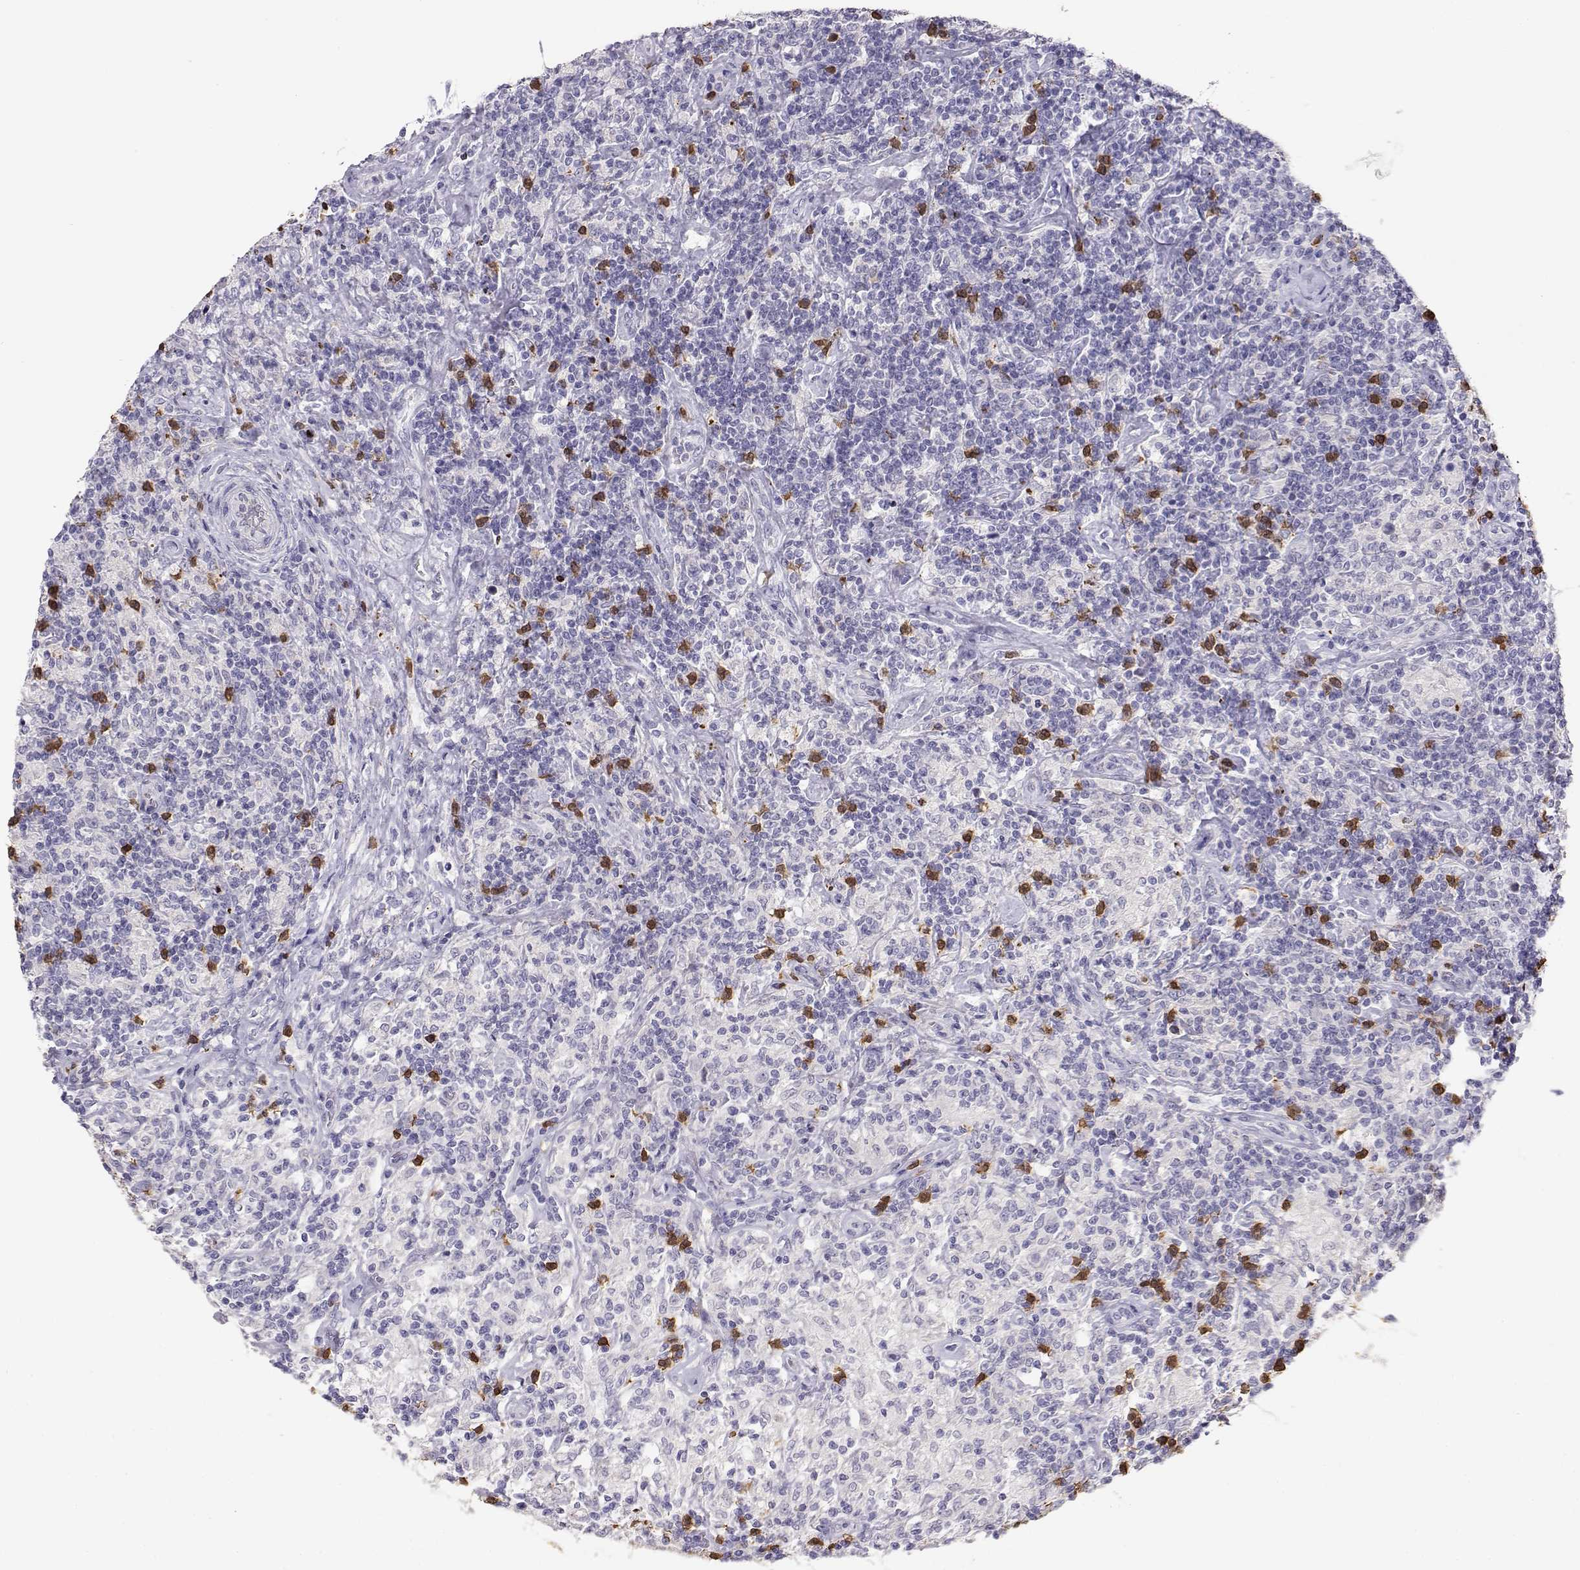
{"staining": {"intensity": "negative", "quantity": "none", "location": "none"}, "tissue": "lymphoma", "cell_type": "Tumor cells", "image_type": "cancer", "snomed": [{"axis": "morphology", "description": "Hodgkin's disease, NOS"}, {"axis": "topography", "description": "Lymph node"}], "caption": "IHC histopathology image of neoplastic tissue: human lymphoma stained with DAB (3,3'-diaminobenzidine) reveals no significant protein expression in tumor cells. (IHC, brightfield microscopy, high magnification).", "gene": "CDHR1", "patient": {"sex": "male", "age": 70}}